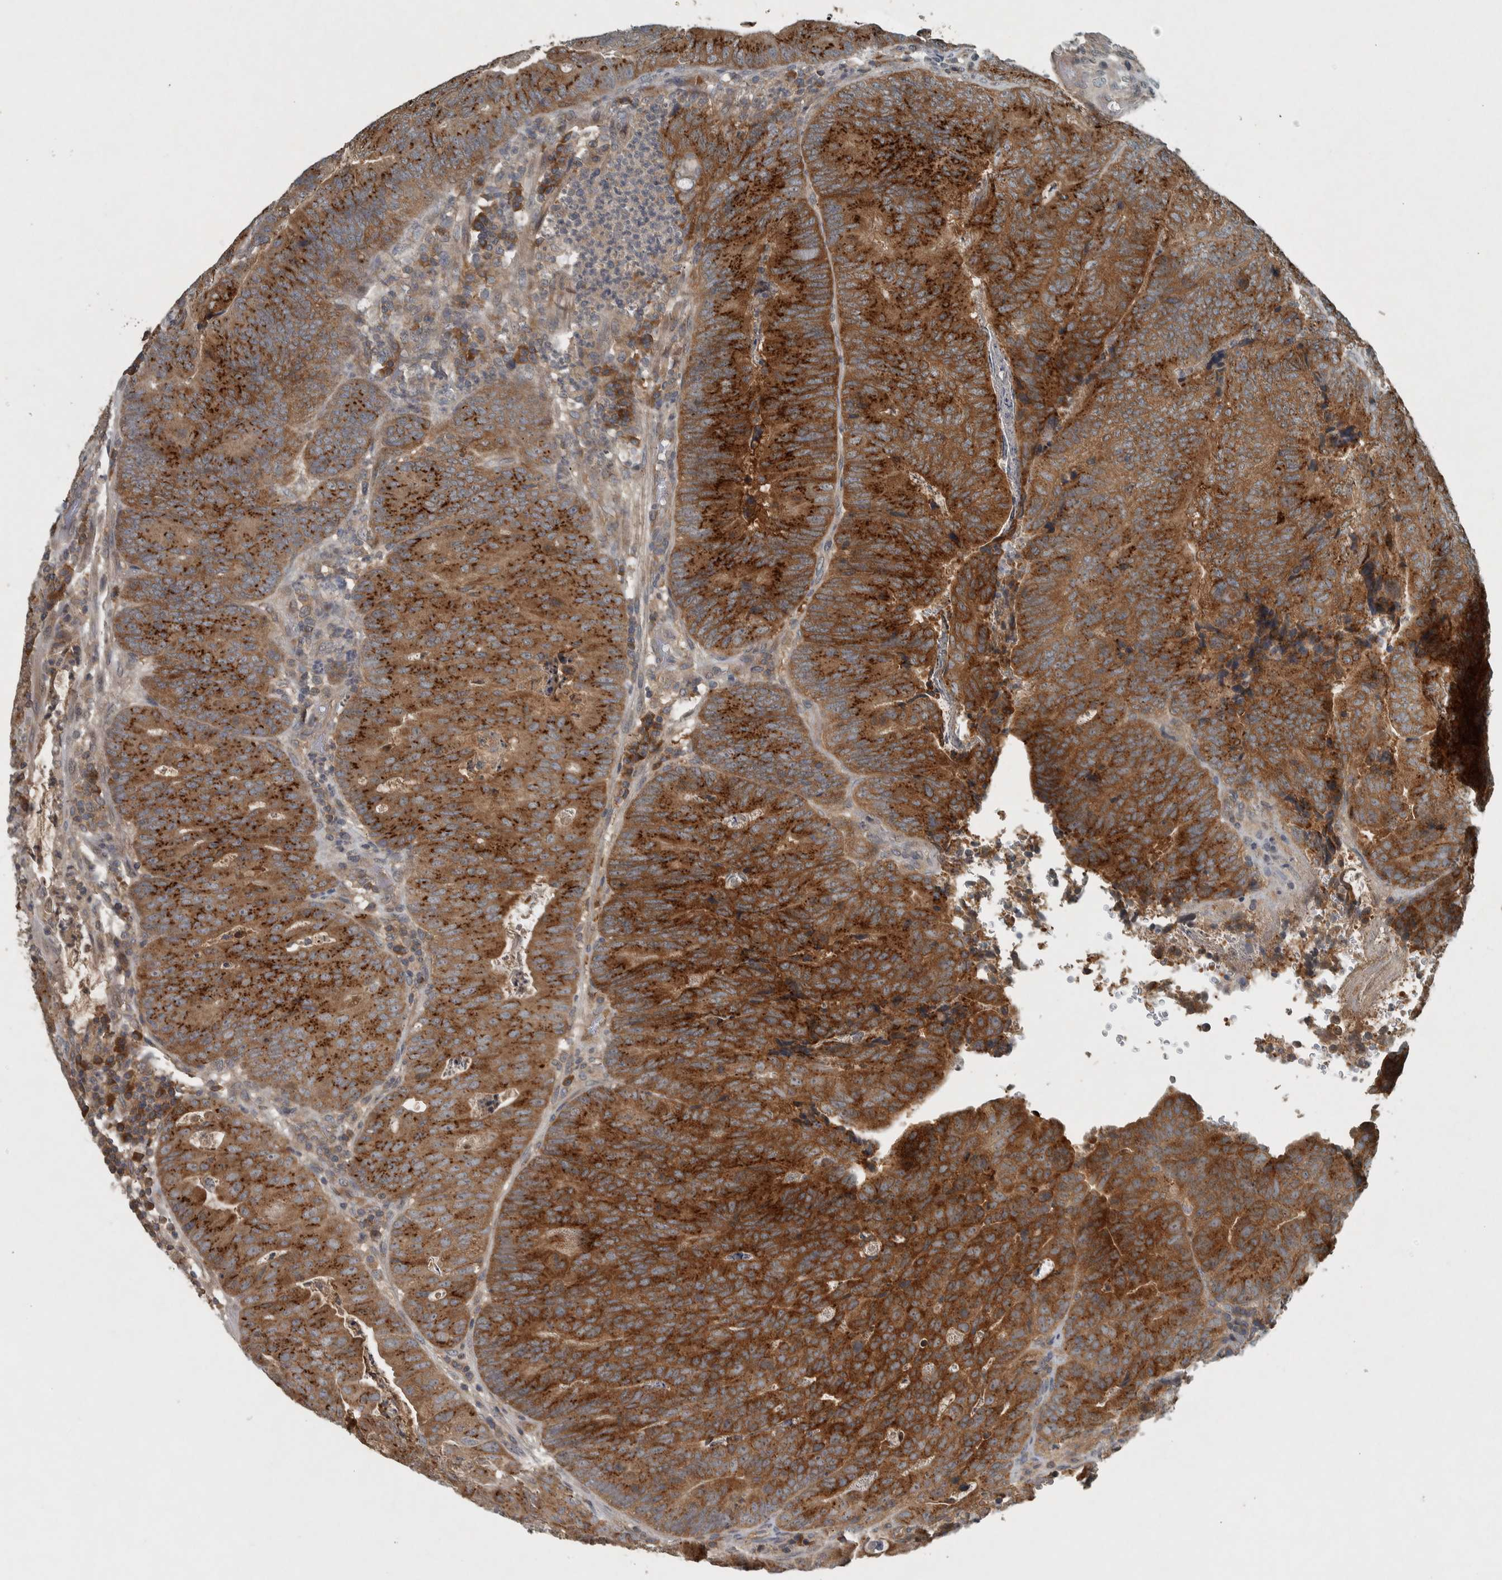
{"staining": {"intensity": "strong", "quantity": ">75%", "location": "cytoplasmic/membranous"}, "tissue": "colorectal cancer", "cell_type": "Tumor cells", "image_type": "cancer", "snomed": [{"axis": "morphology", "description": "Adenocarcinoma, NOS"}, {"axis": "topography", "description": "Colon"}], "caption": "This is an image of immunohistochemistry (IHC) staining of colorectal adenocarcinoma, which shows strong staining in the cytoplasmic/membranous of tumor cells.", "gene": "CLCN2", "patient": {"sex": "female", "age": 67}}